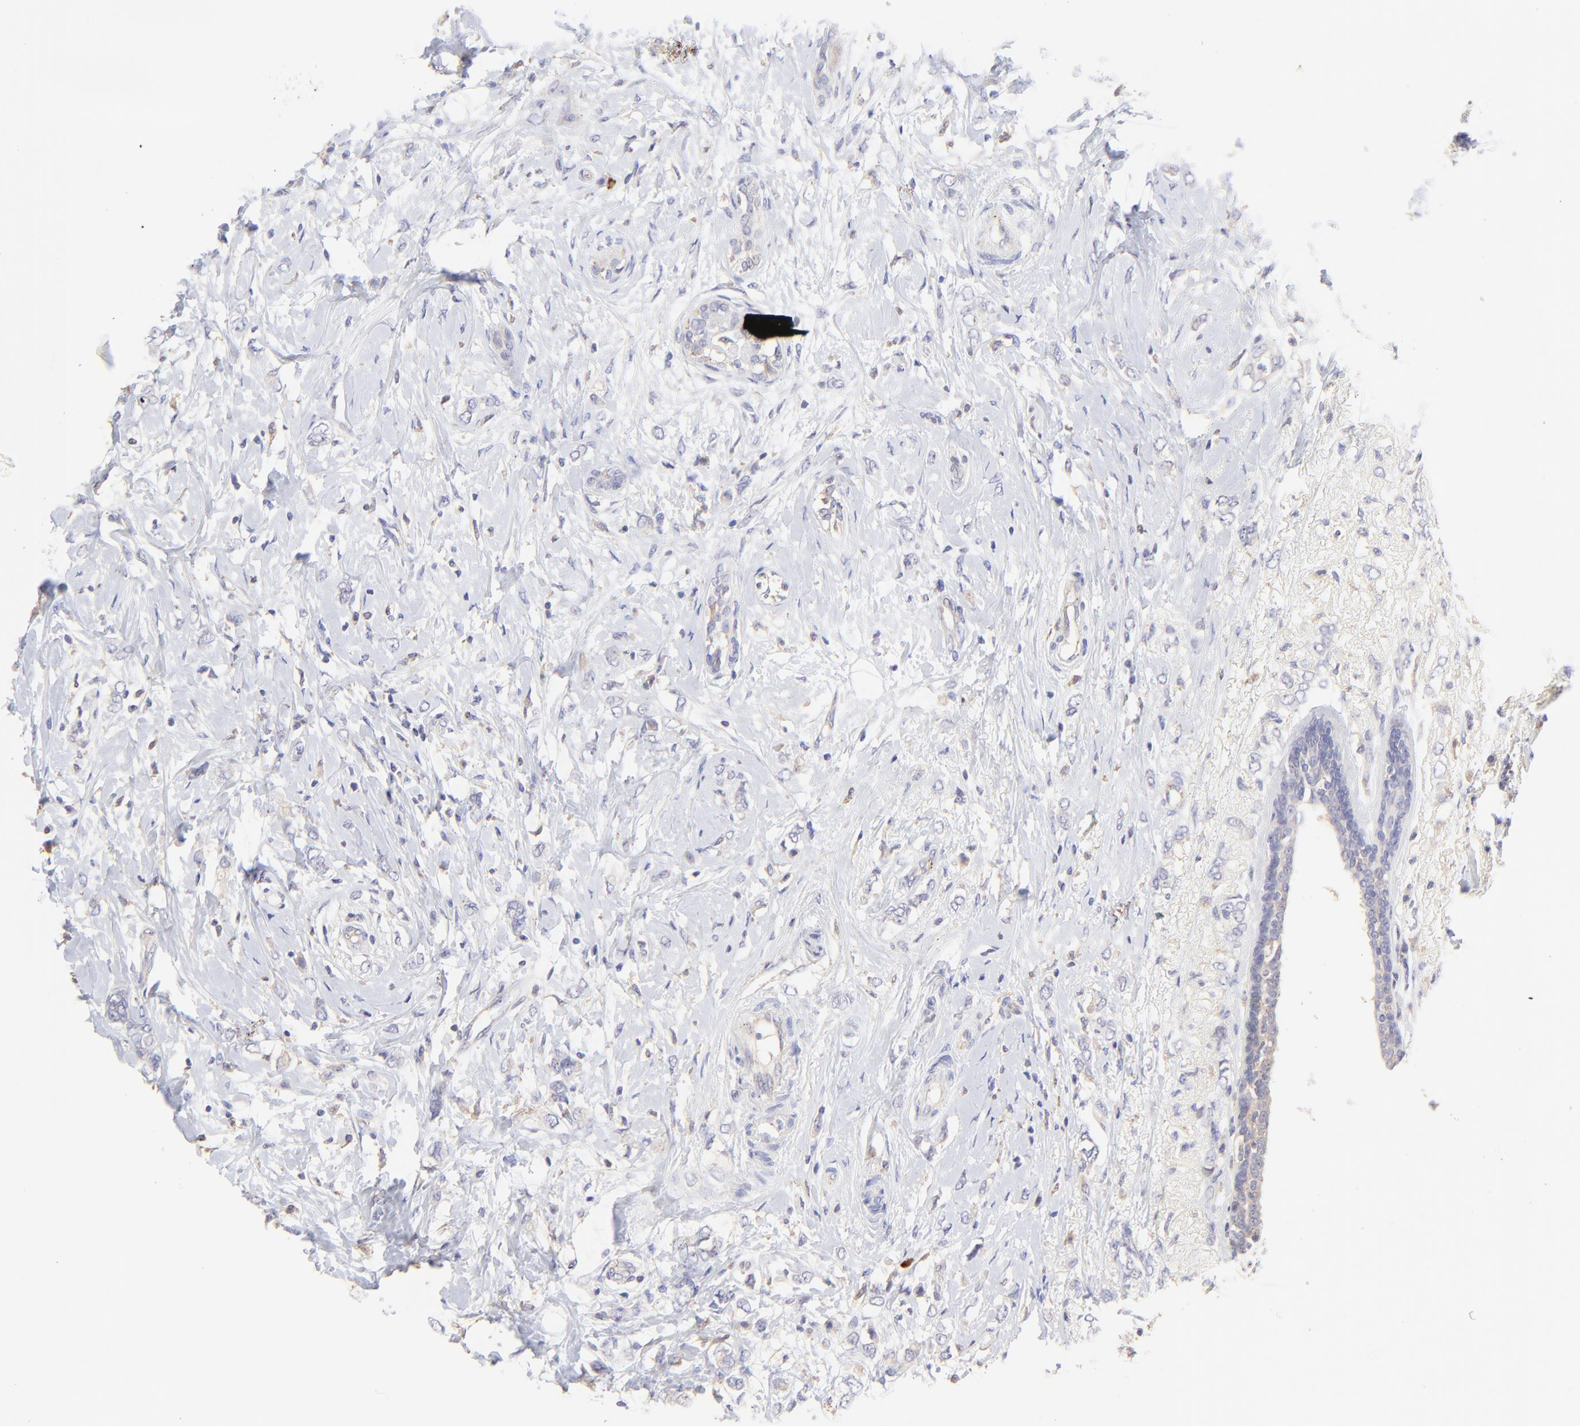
{"staining": {"intensity": "weak", "quantity": "<25%", "location": "cytoplasmic/membranous"}, "tissue": "breast cancer", "cell_type": "Tumor cells", "image_type": "cancer", "snomed": [{"axis": "morphology", "description": "Normal tissue, NOS"}, {"axis": "morphology", "description": "Lobular carcinoma"}, {"axis": "topography", "description": "Breast"}], "caption": "The IHC histopathology image has no significant staining in tumor cells of breast cancer tissue. (Stains: DAB (3,3'-diaminobenzidine) immunohistochemistry with hematoxylin counter stain, Microscopy: brightfield microscopy at high magnification).", "gene": "LHFPL1", "patient": {"sex": "female", "age": 47}}